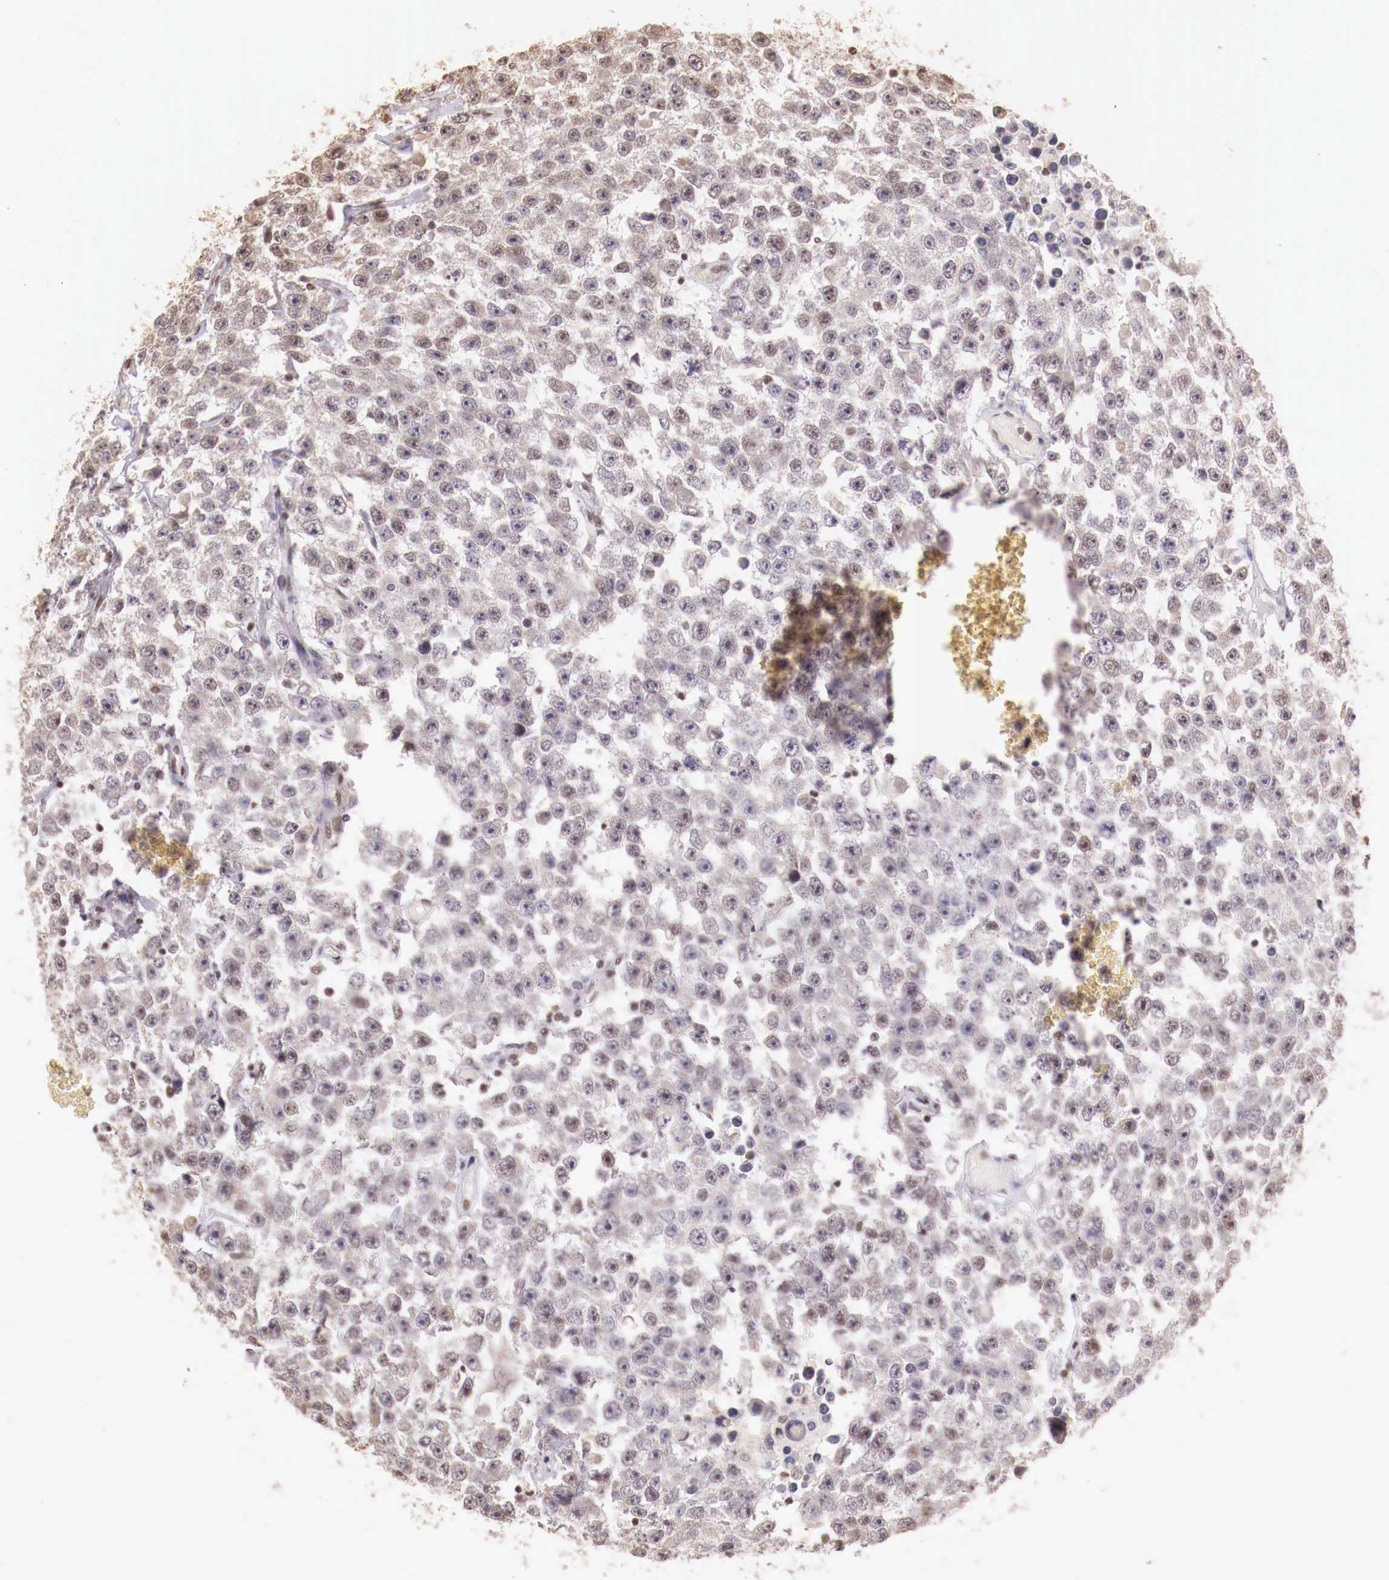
{"staining": {"intensity": "weak", "quantity": "<25%", "location": "nuclear"}, "tissue": "testis cancer", "cell_type": "Tumor cells", "image_type": "cancer", "snomed": [{"axis": "morphology", "description": "Seminoma, NOS"}, {"axis": "topography", "description": "Testis"}], "caption": "DAB (3,3'-diaminobenzidine) immunohistochemical staining of human seminoma (testis) reveals no significant staining in tumor cells.", "gene": "SP1", "patient": {"sex": "male", "age": 52}}